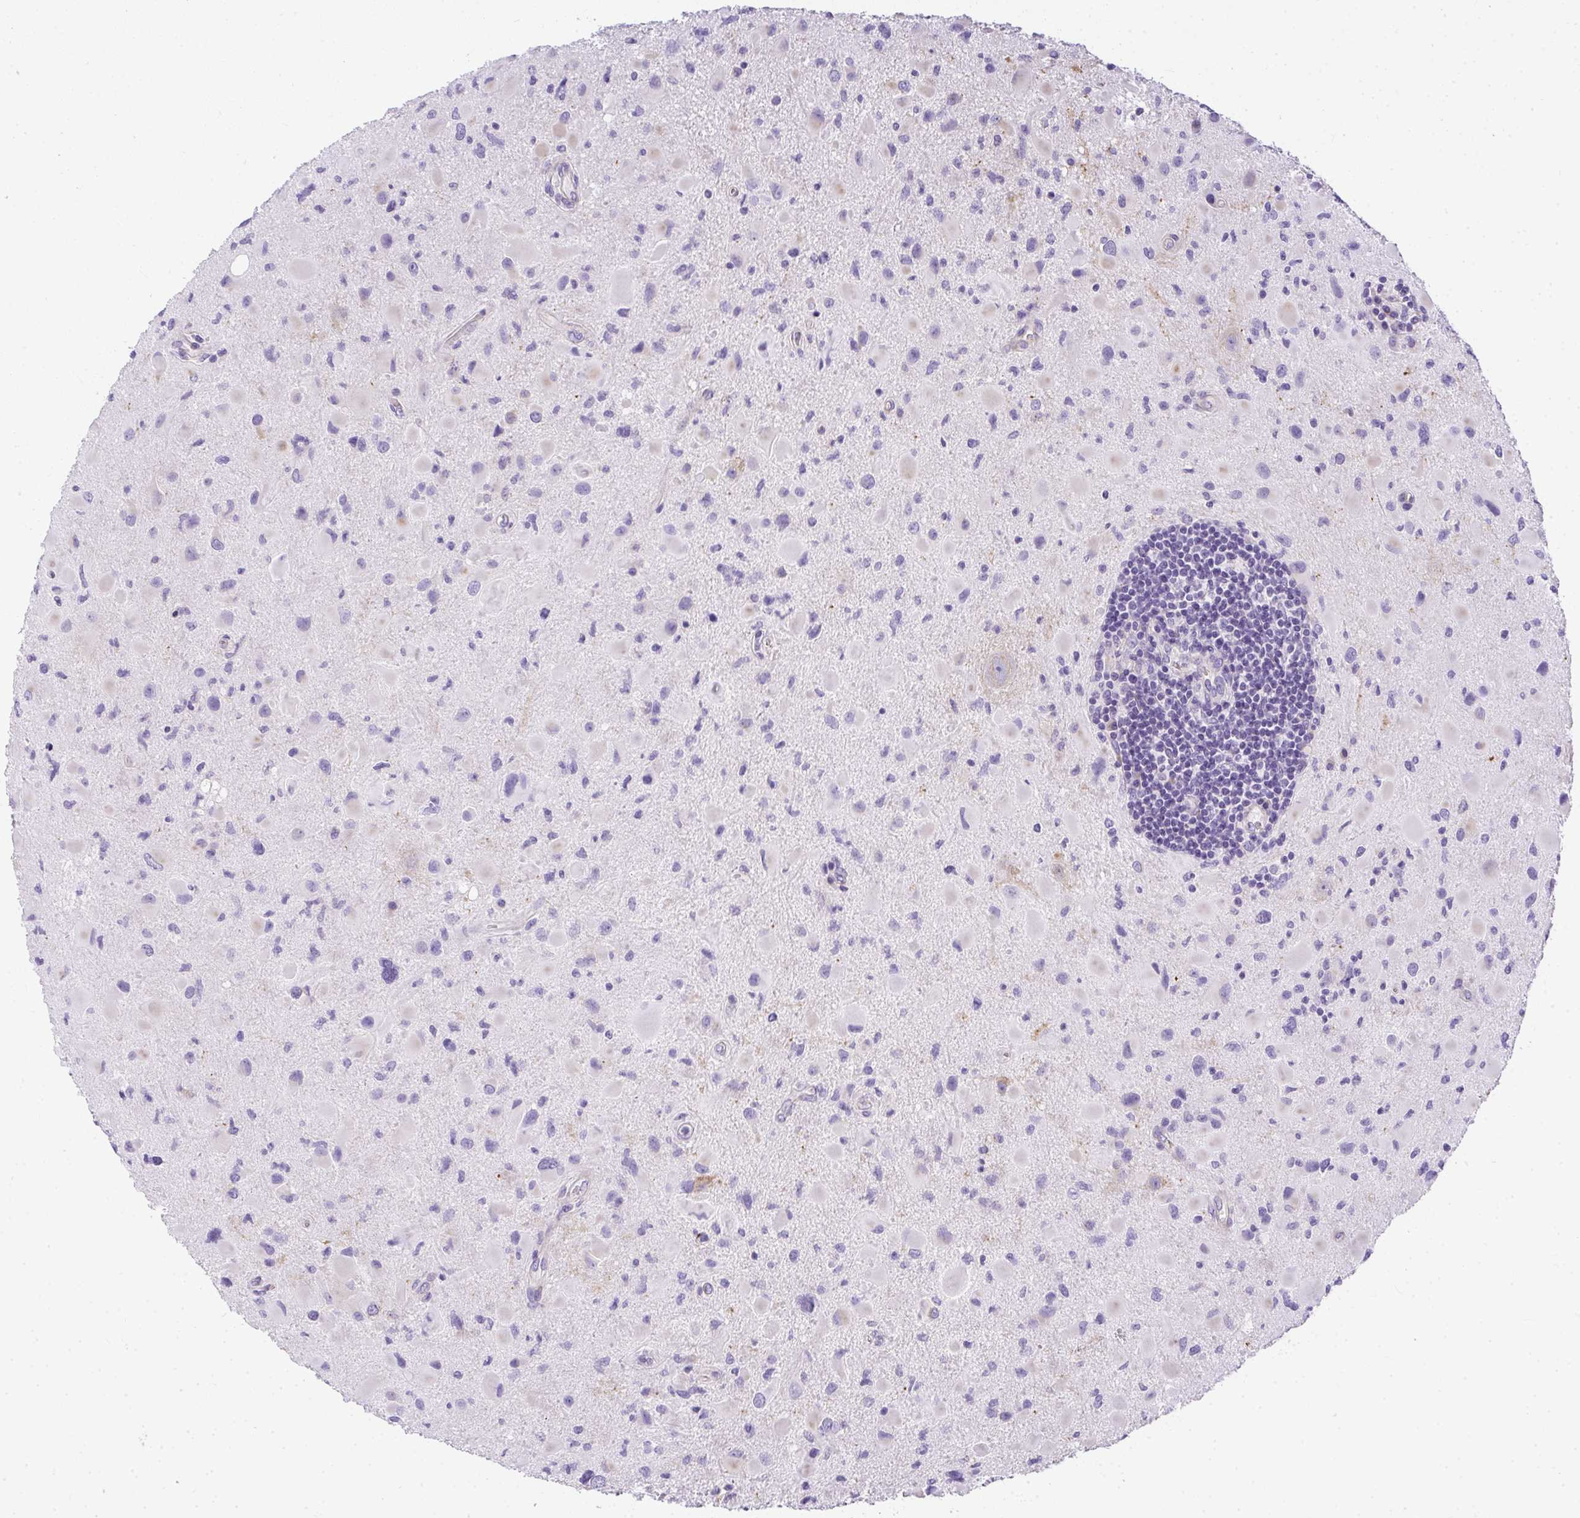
{"staining": {"intensity": "negative", "quantity": "none", "location": "none"}, "tissue": "glioma", "cell_type": "Tumor cells", "image_type": "cancer", "snomed": [{"axis": "morphology", "description": "Glioma, malignant, Low grade"}, {"axis": "topography", "description": "Brain"}], "caption": "This is a photomicrograph of immunohistochemistry (IHC) staining of glioma, which shows no positivity in tumor cells.", "gene": "PLPPR3", "patient": {"sex": "female", "age": 32}}